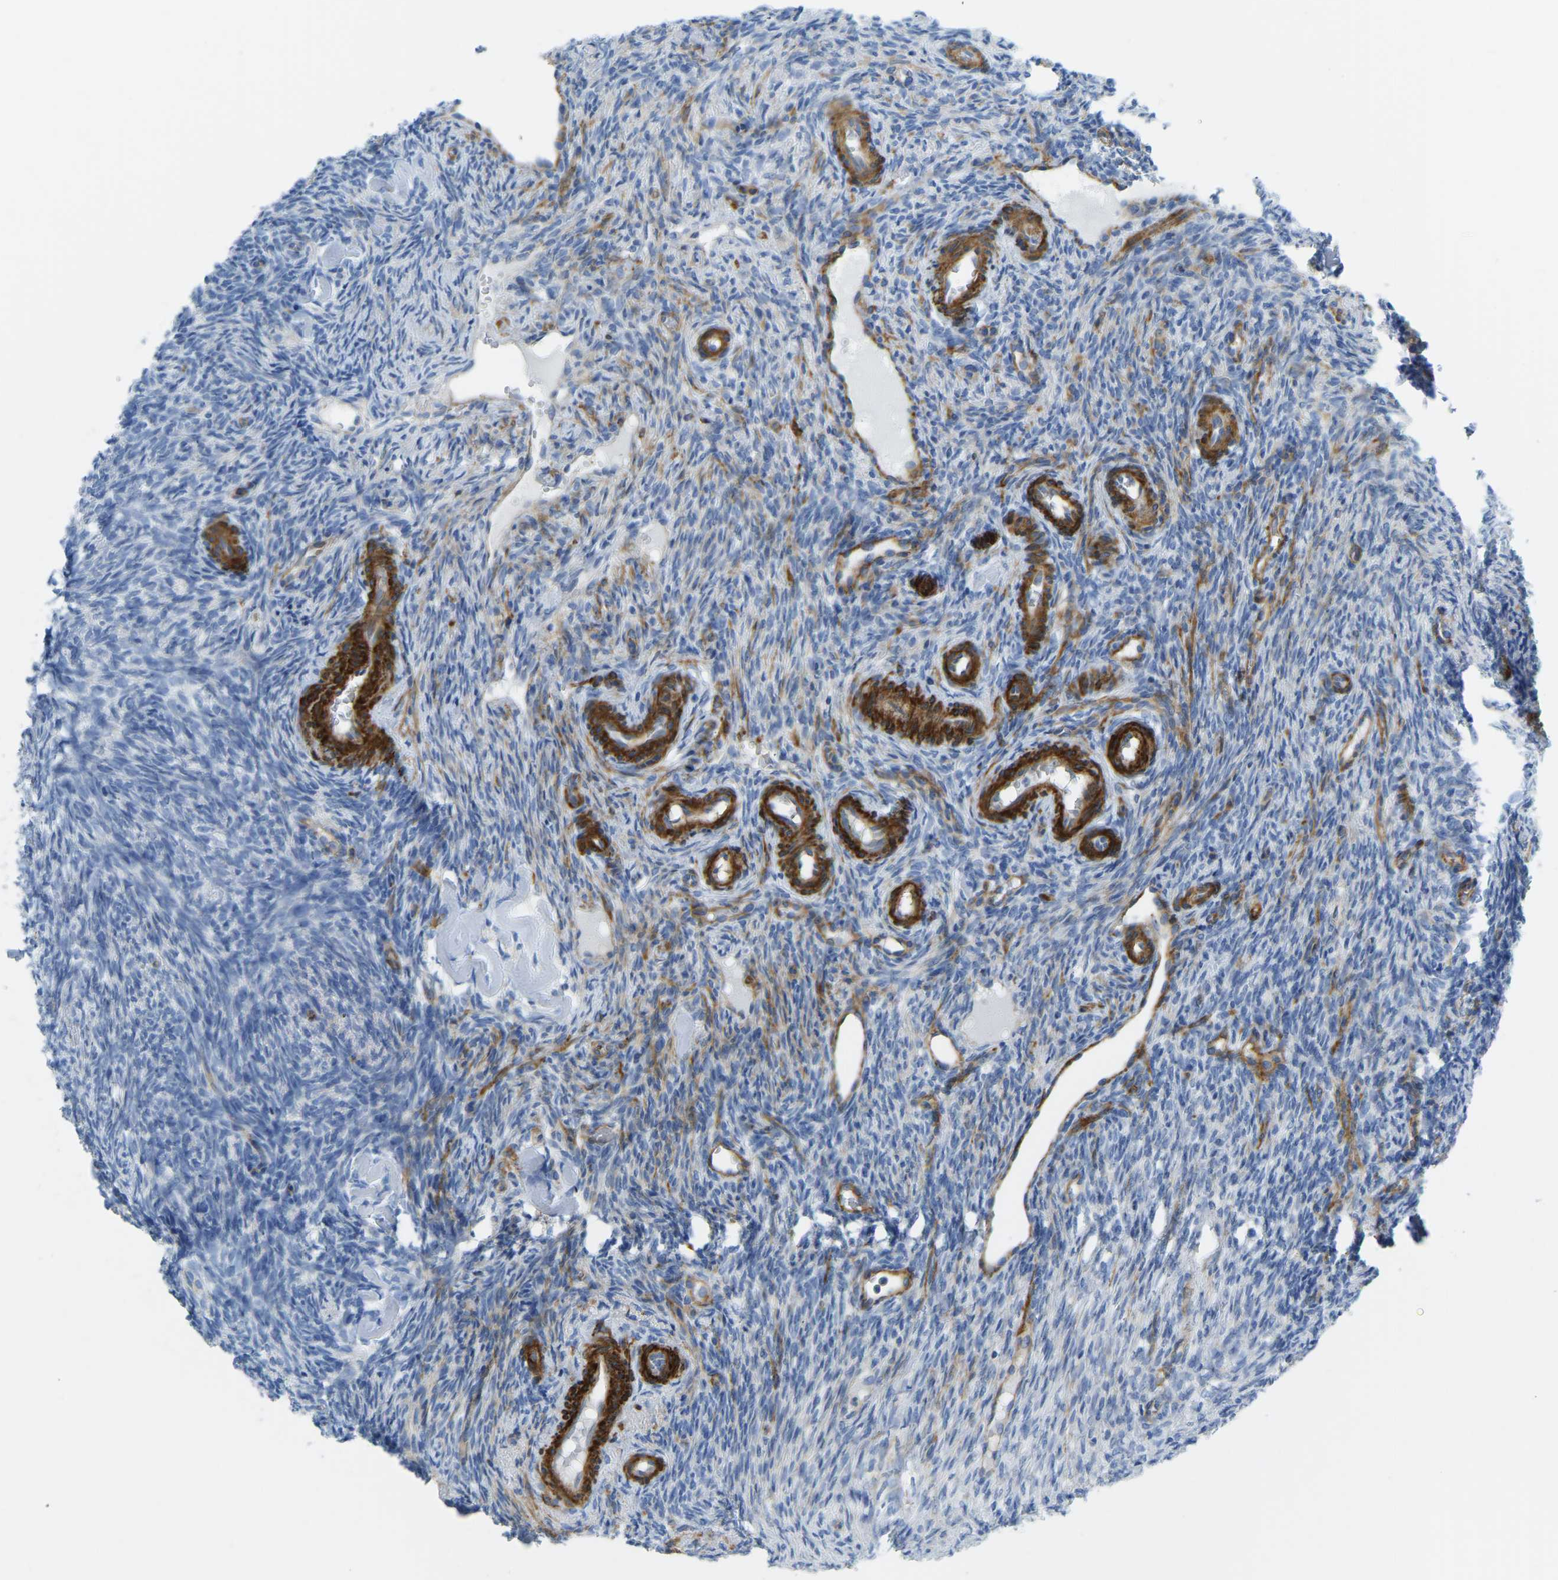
{"staining": {"intensity": "moderate", "quantity": "<25%", "location": "cytoplasmic/membranous"}, "tissue": "ovary", "cell_type": "Follicle cells", "image_type": "normal", "snomed": [{"axis": "morphology", "description": "Normal tissue, NOS"}, {"axis": "topography", "description": "Ovary"}], "caption": "This is a histology image of IHC staining of unremarkable ovary, which shows moderate positivity in the cytoplasmic/membranous of follicle cells.", "gene": "MYL3", "patient": {"sex": "female", "age": 41}}